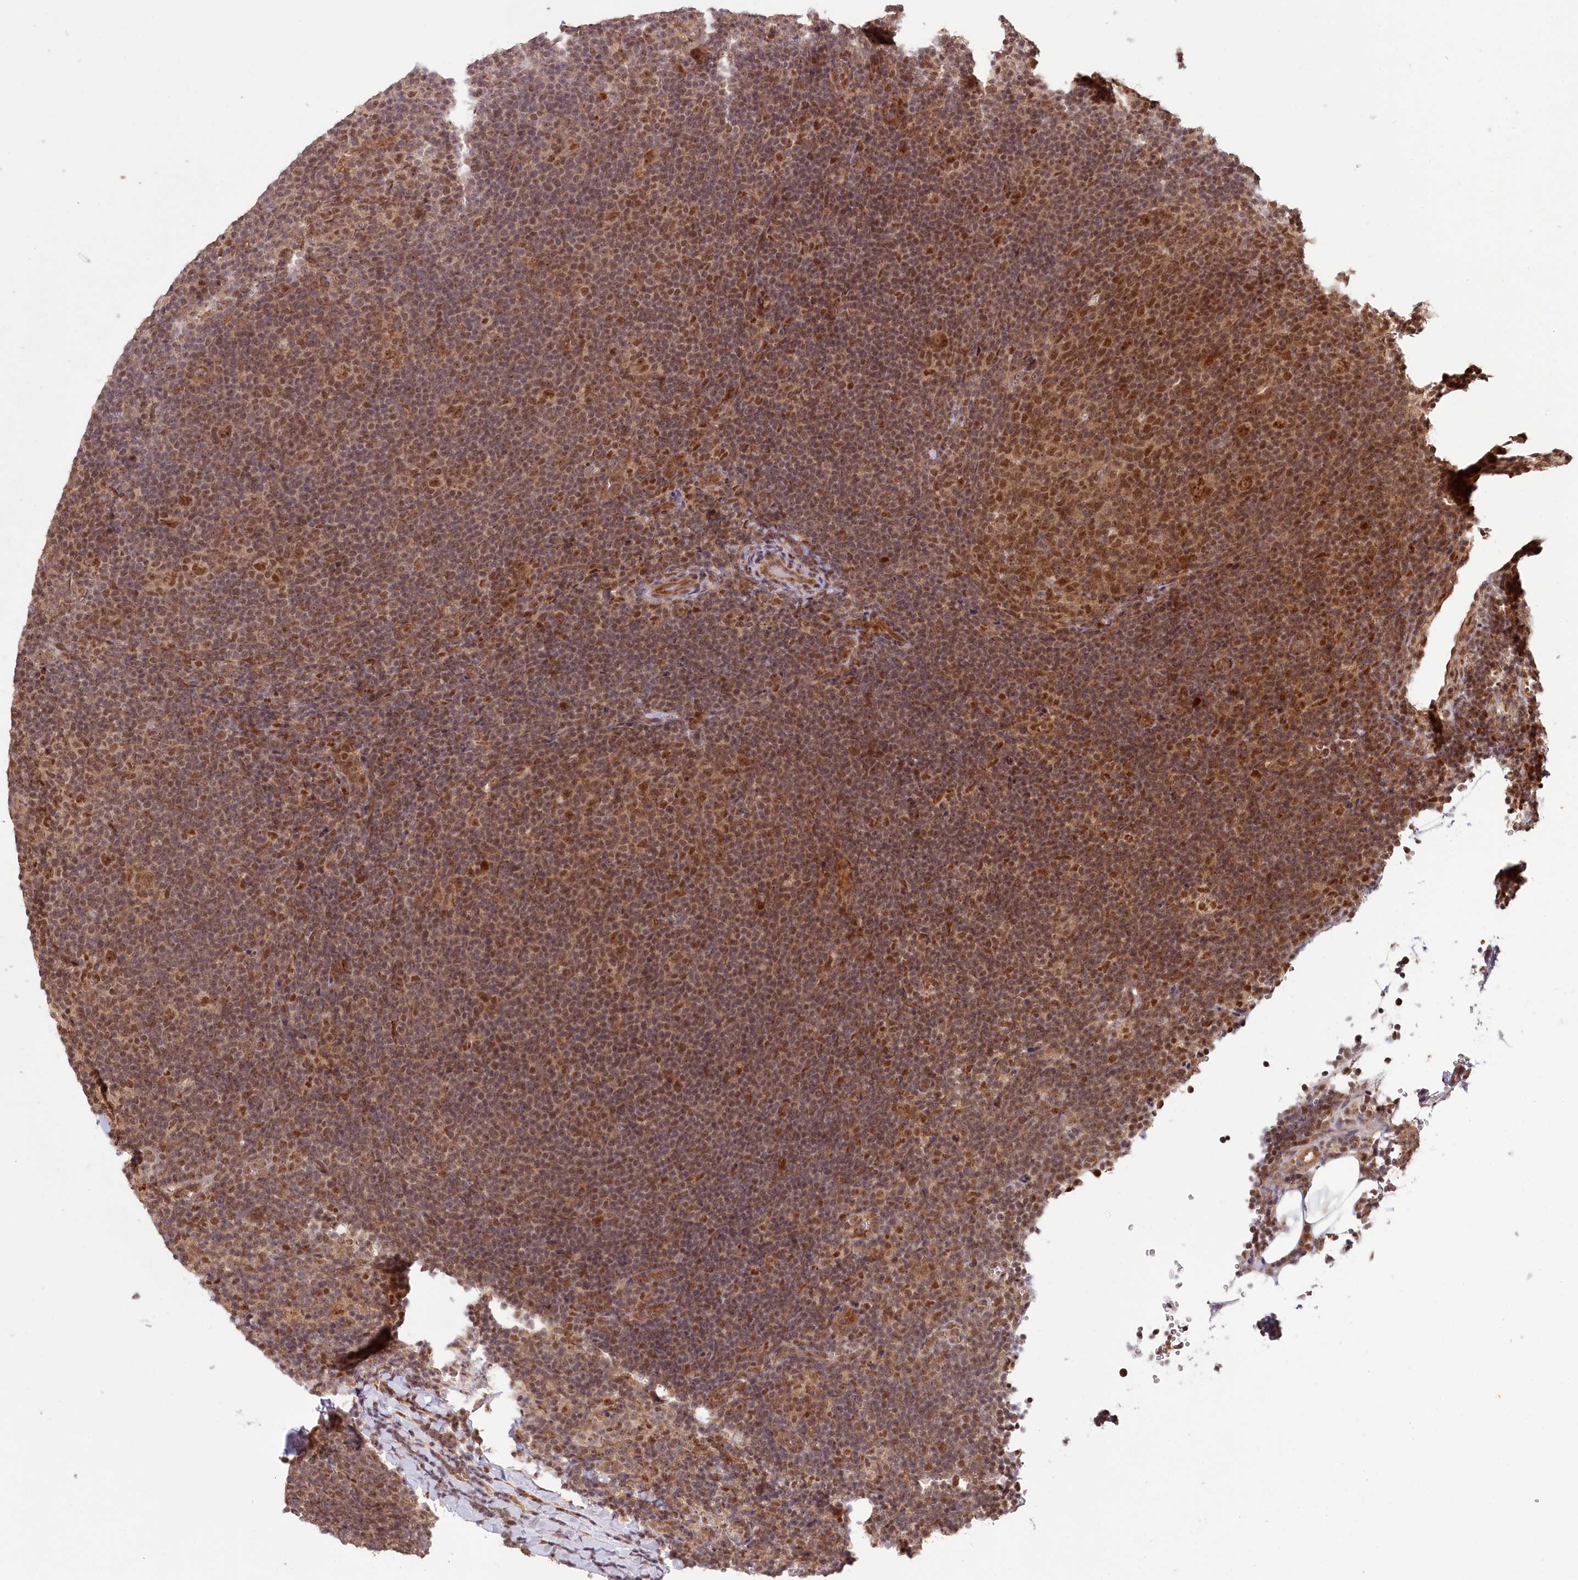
{"staining": {"intensity": "moderate", "quantity": ">75%", "location": "cytoplasmic/membranous,nuclear"}, "tissue": "lymphoma", "cell_type": "Tumor cells", "image_type": "cancer", "snomed": [{"axis": "morphology", "description": "Hodgkin's disease, NOS"}, {"axis": "topography", "description": "Lymph node"}], "caption": "Lymphoma stained with immunohistochemistry displays moderate cytoplasmic/membranous and nuclear expression in approximately >75% of tumor cells. Using DAB (brown) and hematoxylin (blue) stains, captured at high magnification using brightfield microscopy.", "gene": "WAPL", "patient": {"sex": "female", "age": 57}}